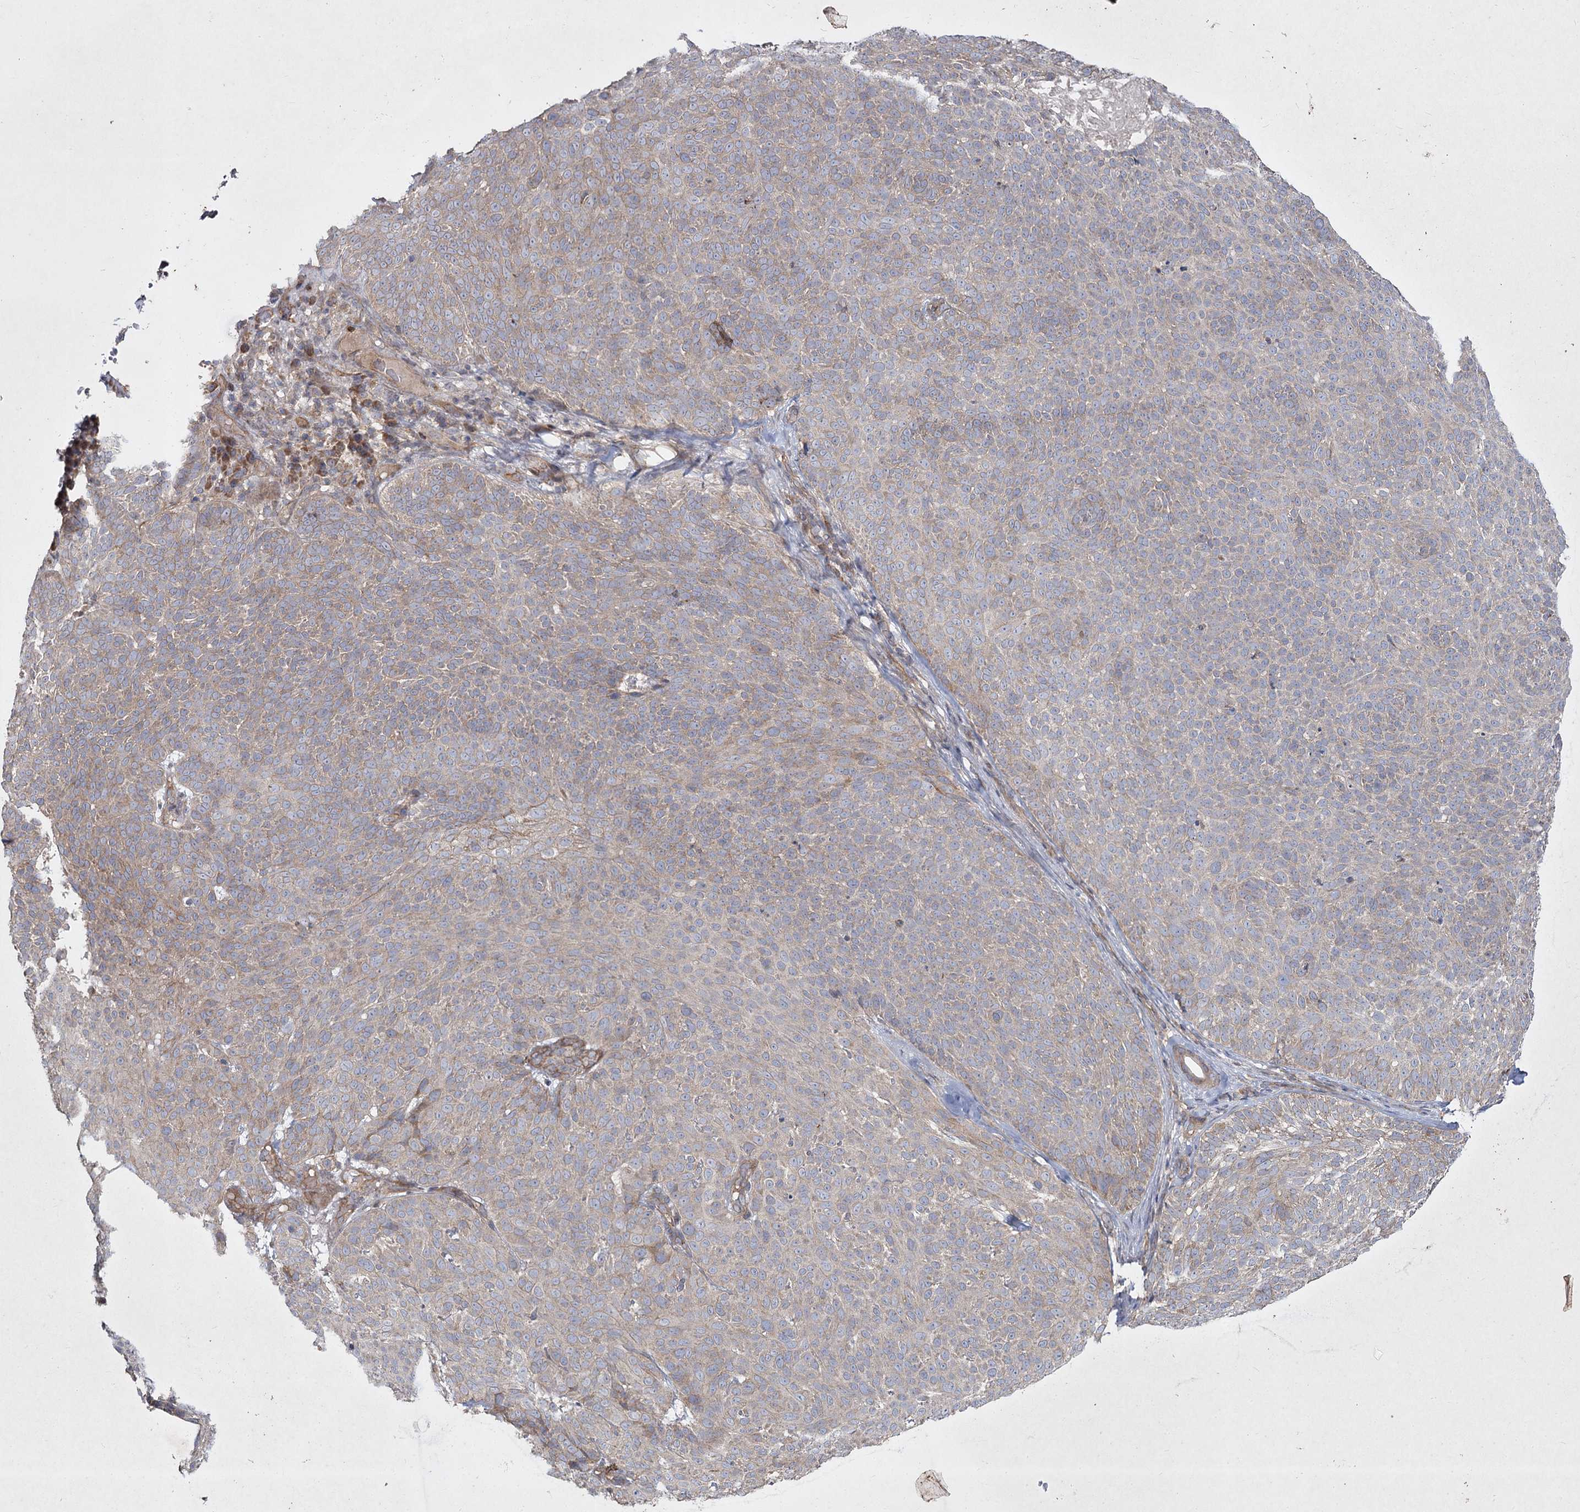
{"staining": {"intensity": "weak", "quantity": "<25%", "location": "cytoplasmic/membranous"}, "tissue": "skin cancer", "cell_type": "Tumor cells", "image_type": "cancer", "snomed": [{"axis": "morphology", "description": "Basal cell carcinoma"}, {"axis": "topography", "description": "Skin"}], "caption": "Immunohistochemistry micrograph of neoplastic tissue: human basal cell carcinoma (skin) stained with DAB displays no significant protein expression in tumor cells.", "gene": "SH3TC1", "patient": {"sex": "male", "age": 85}}